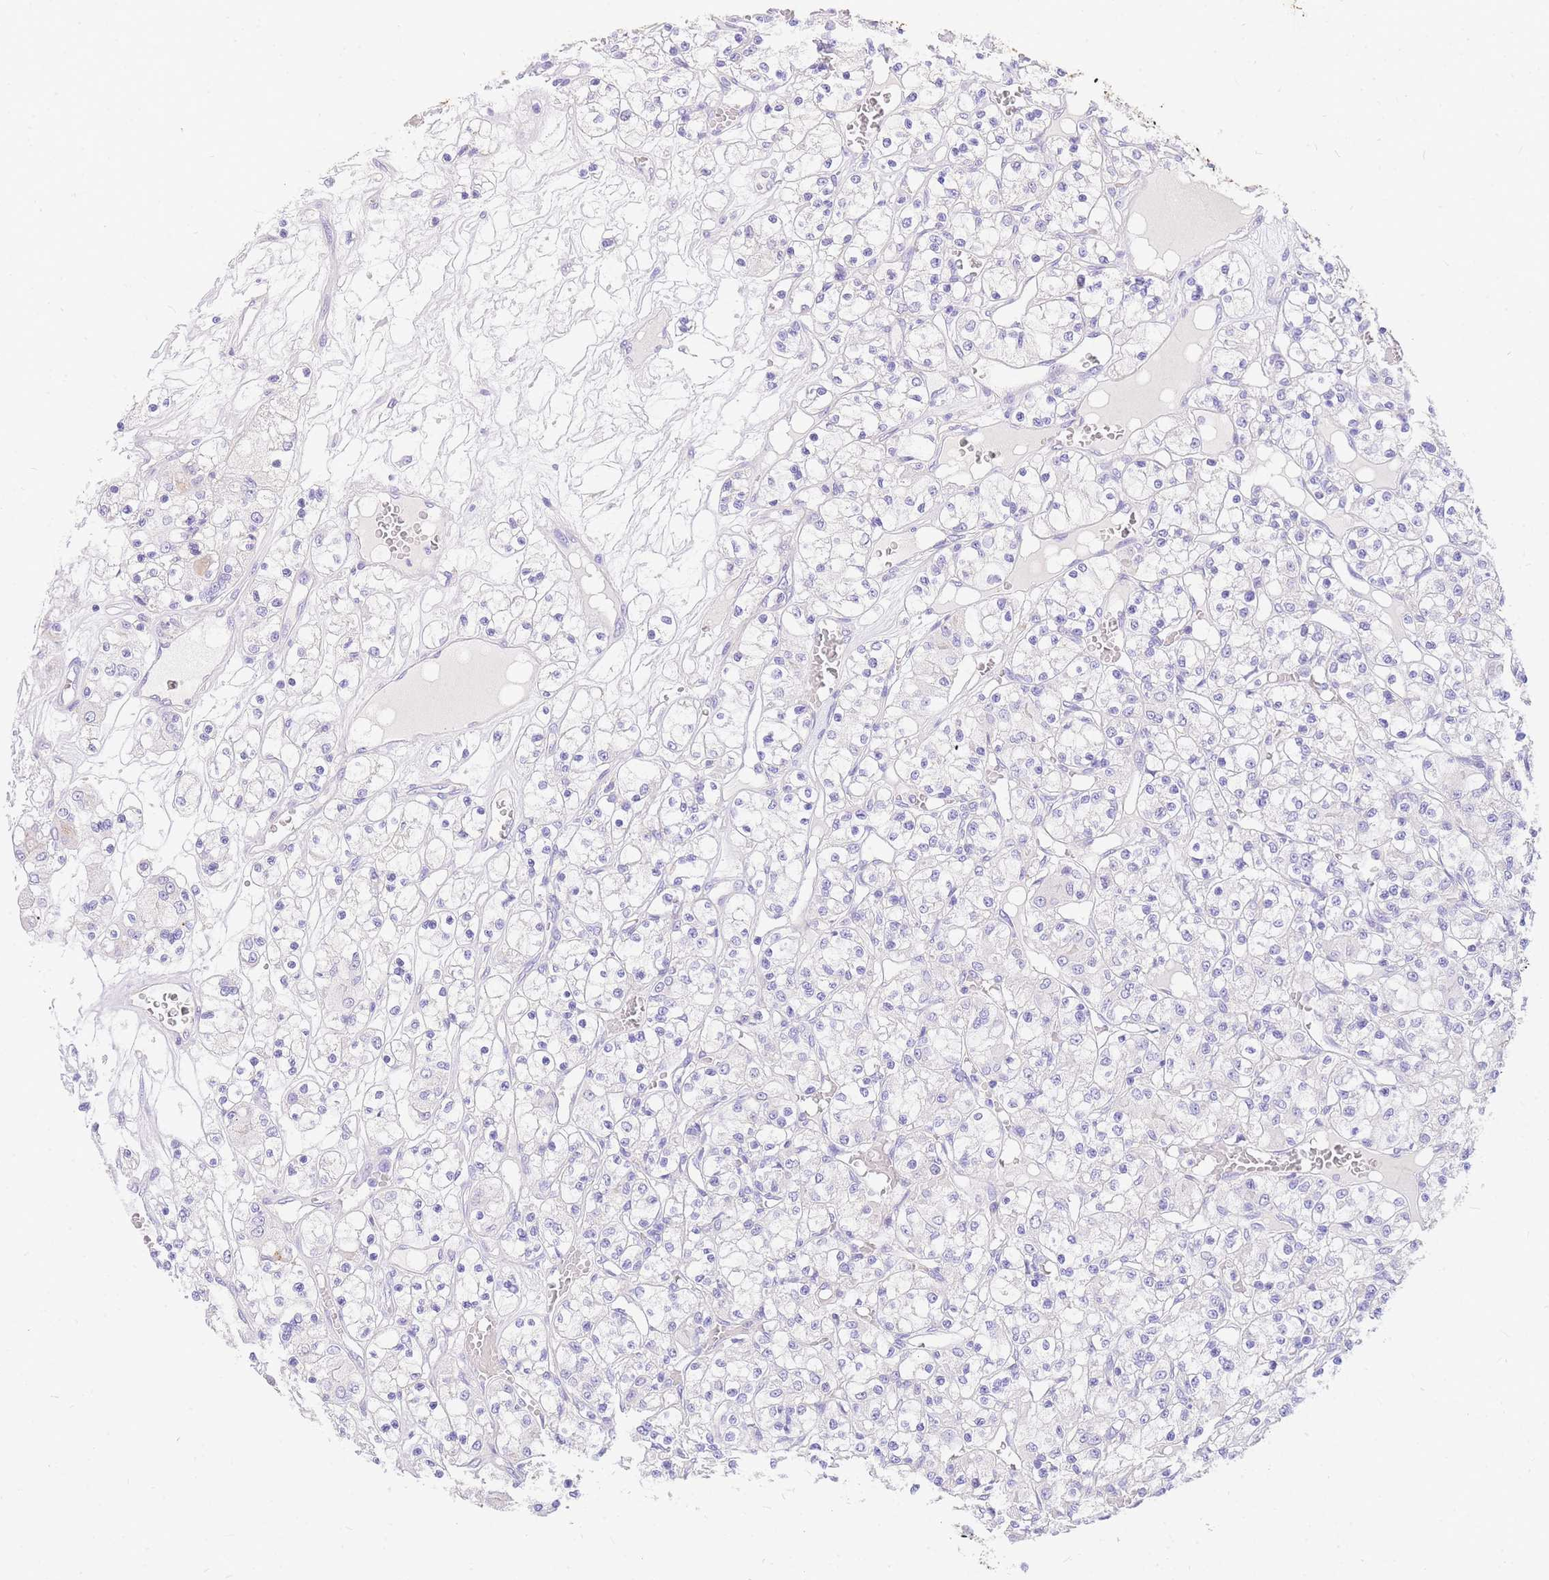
{"staining": {"intensity": "negative", "quantity": "none", "location": "none"}, "tissue": "renal cancer", "cell_type": "Tumor cells", "image_type": "cancer", "snomed": [{"axis": "morphology", "description": "Adenocarcinoma, NOS"}, {"axis": "topography", "description": "Kidney"}], "caption": "Tumor cells are negative for protein expression in human renal adenocarcinoma. (Brightfield microscopy of DAB IHC at high magnification).", "gene": "UPK1A", "patient": {"sex": "female", "age": 59}}